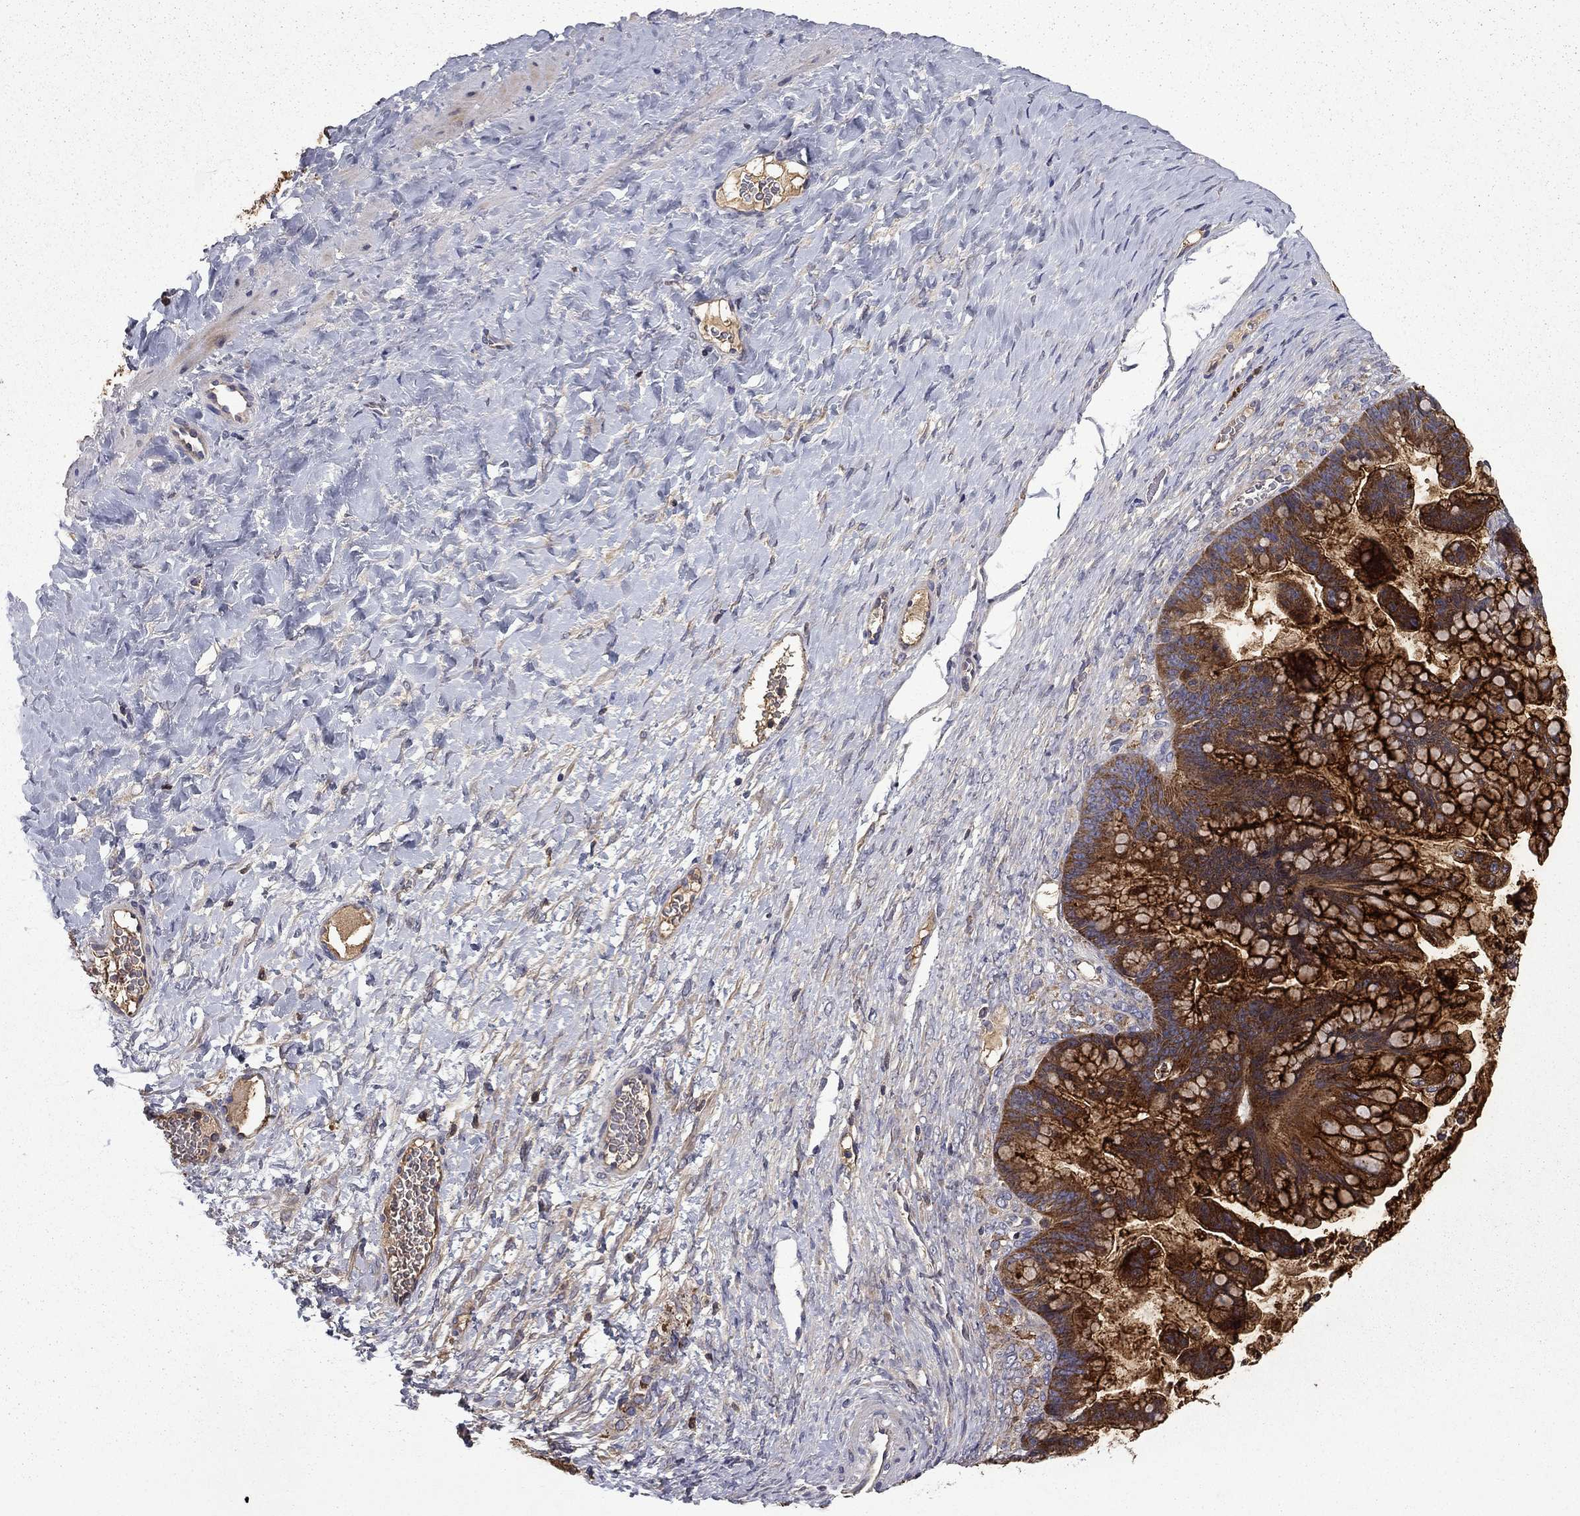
{"staining": {"intensity": "strong", "quantity": ">75%", "location": "cytoplasmic/membranous"}, "tissue": "ovarian cancer", "cell_type": "Tumor cells", "image_type": "cancer", "snomed": [{"axis": "morphology", "description": "Cystadenocarcinoma, mucinous, NOS"}, {"axis": "topography", "description": "Ovary"}], "caption": "IHC of human mucinous cystadenocarcinoma (ovarian) displays high levels of strong cytoplasmic/membranous expression in about >75% of tumor cells.", "gene": "CEACAM7", "patient": {"sex": "female", "age": 67}}